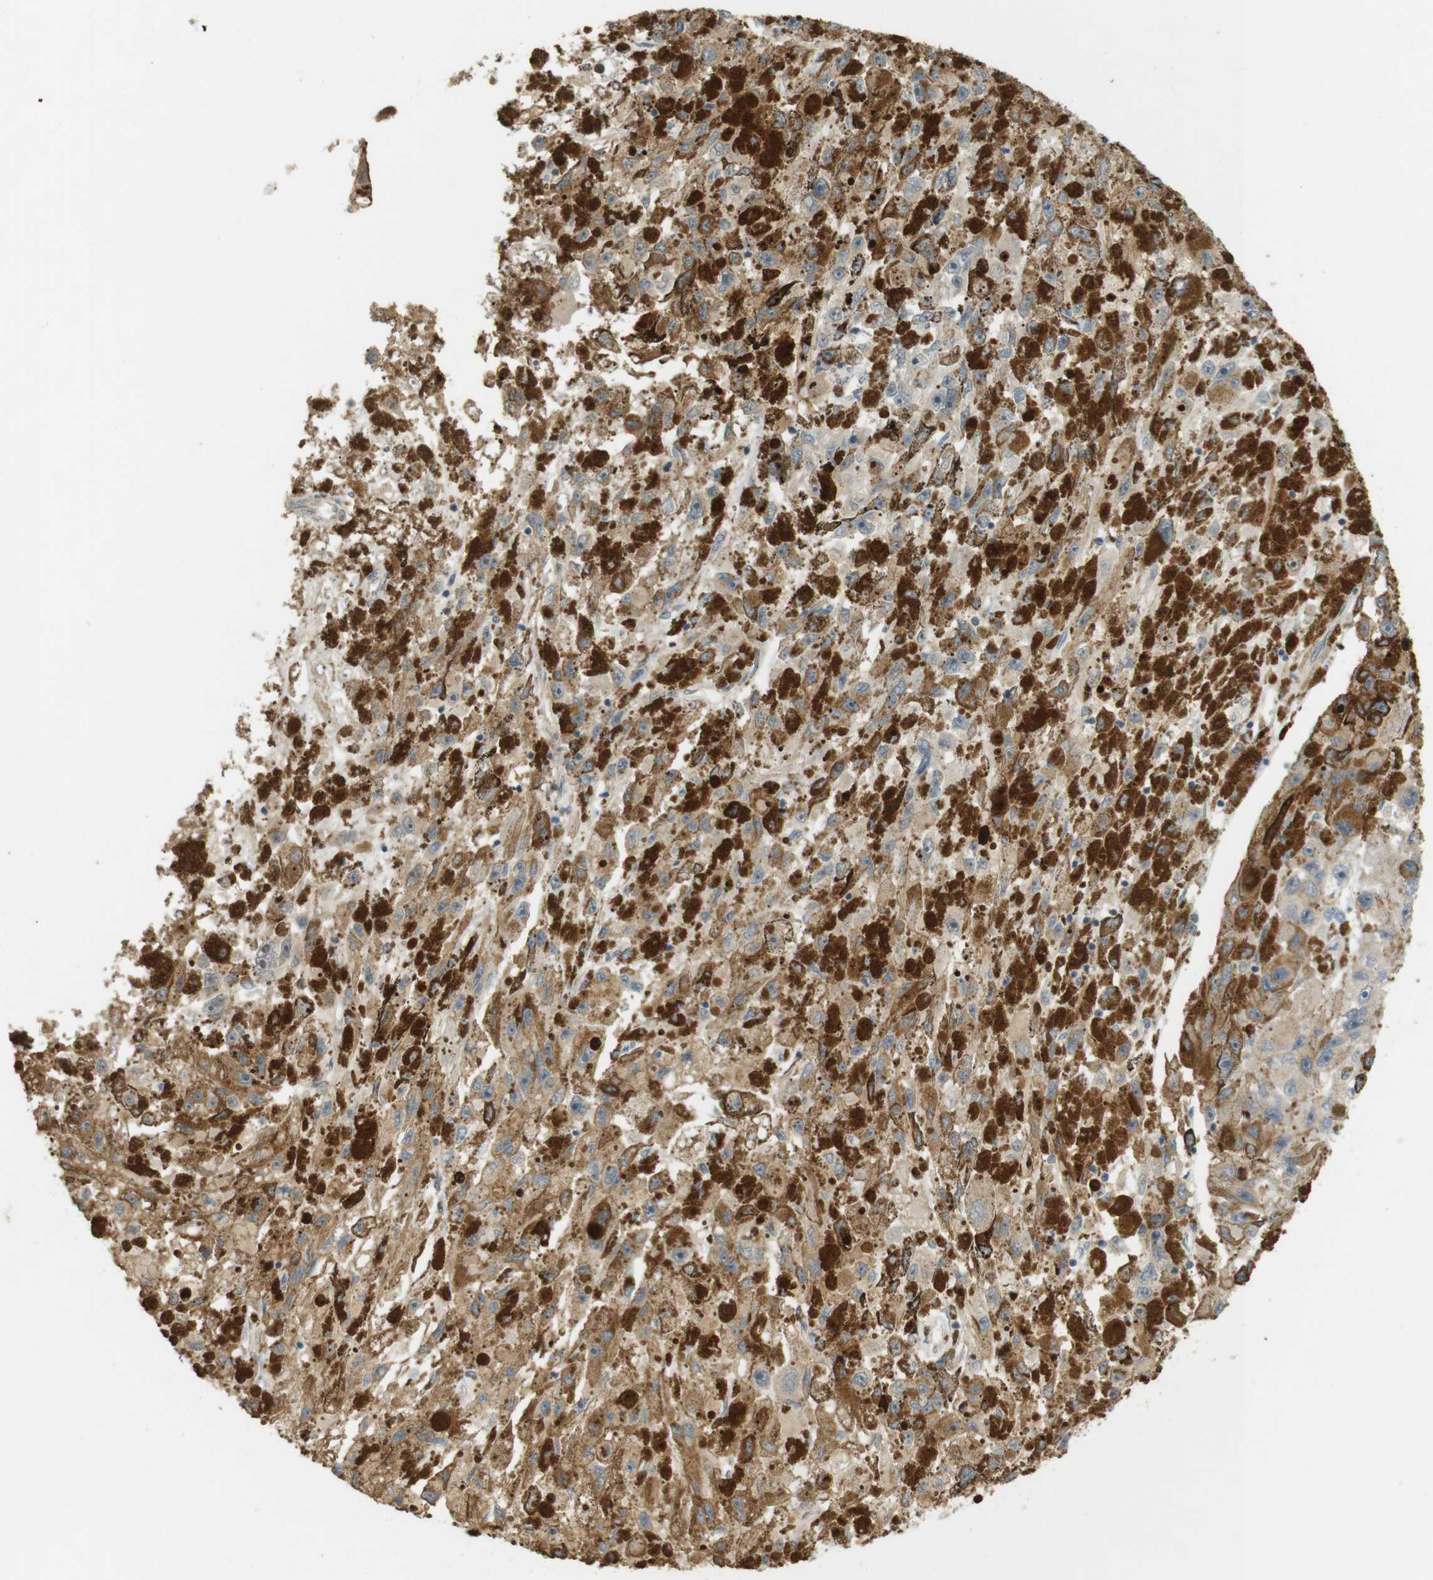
{"staining": {"intensity": "weak", "quantity": ">75%", "location": "cytoplasmic/membranous"}, "tissue": "melanoma", "cell_type": "Tumor cells", "image_type": "cancer", "snomed": [{"axis": "morphology", "description": "Malignant melanoma, NOS"}, {"axis": "topography", "description": "Skin"}], "caption": "Melanoma tissue shows weak cytoplasmic/membranous expression in approximately >75% of tumor cells, visualized by immunohistochemistry. Using DAB (brown) and hematoxylin (blue) stains, captured at high magnification using brightfield microscopy.", "gene": "CLRN3", "patient": {"sex": "female", "age": 104}}